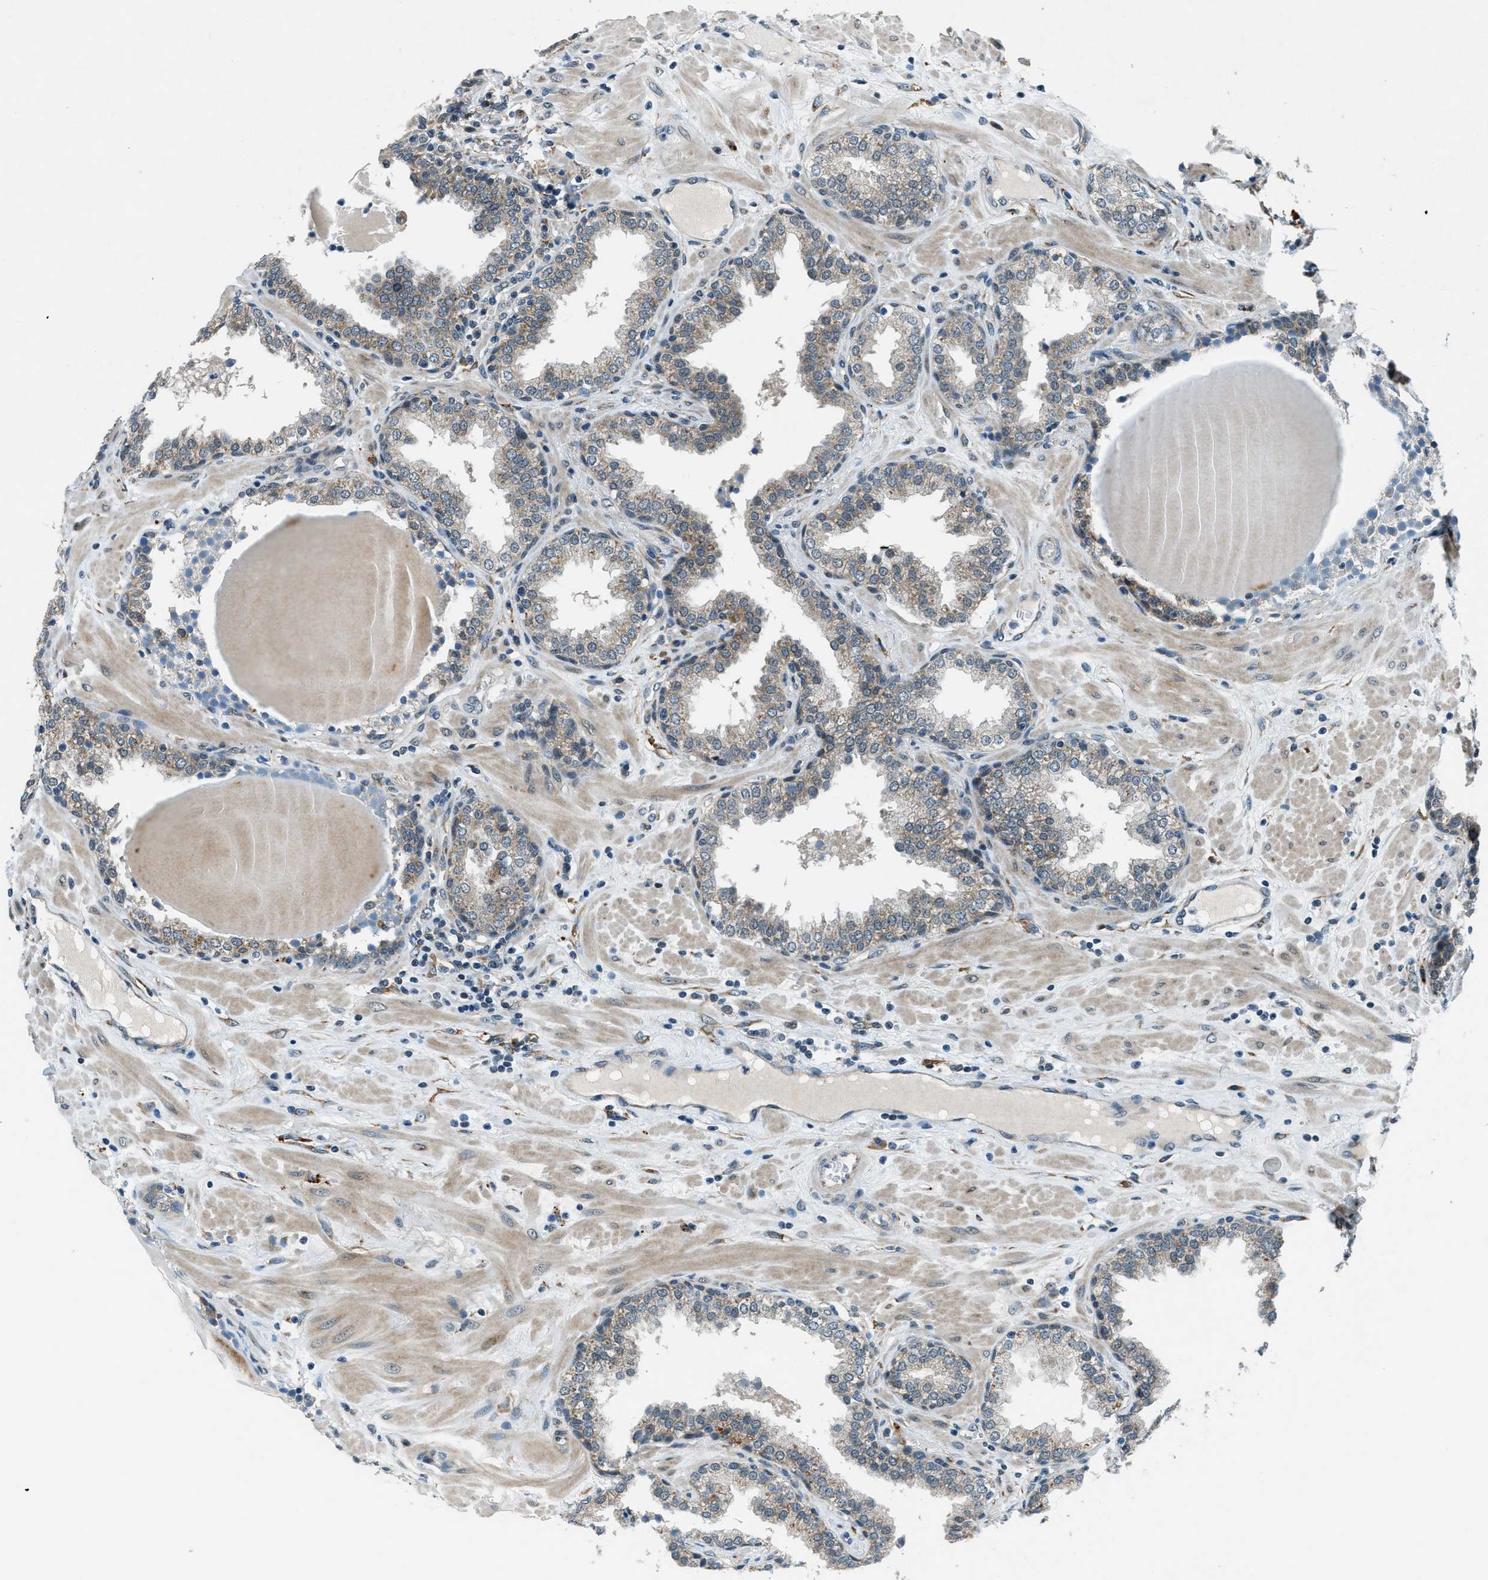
{"staining": {"intensity": "moderate", "quantity": "<25%", "location": "cytoplasmic/membranous"}, "tissue": "prostate", "cell_type": "Glandular cells", "image_type": "normal", "snomed": [{"axis": "morphology", "description": "Normal tissue, NOS"}, {"axis": "topography", "description": "Prostate"}], "caption": "Immunohistochemistry of benign prostate demonstrates low levels of moderate cytoplasmic/membranous positivity in about <25% of glandular cells. (DAB = brown stain, brightfield microscopy at high magnification).", "gene": "GINM1", "patient": {"sex": "male", "age": 51}}